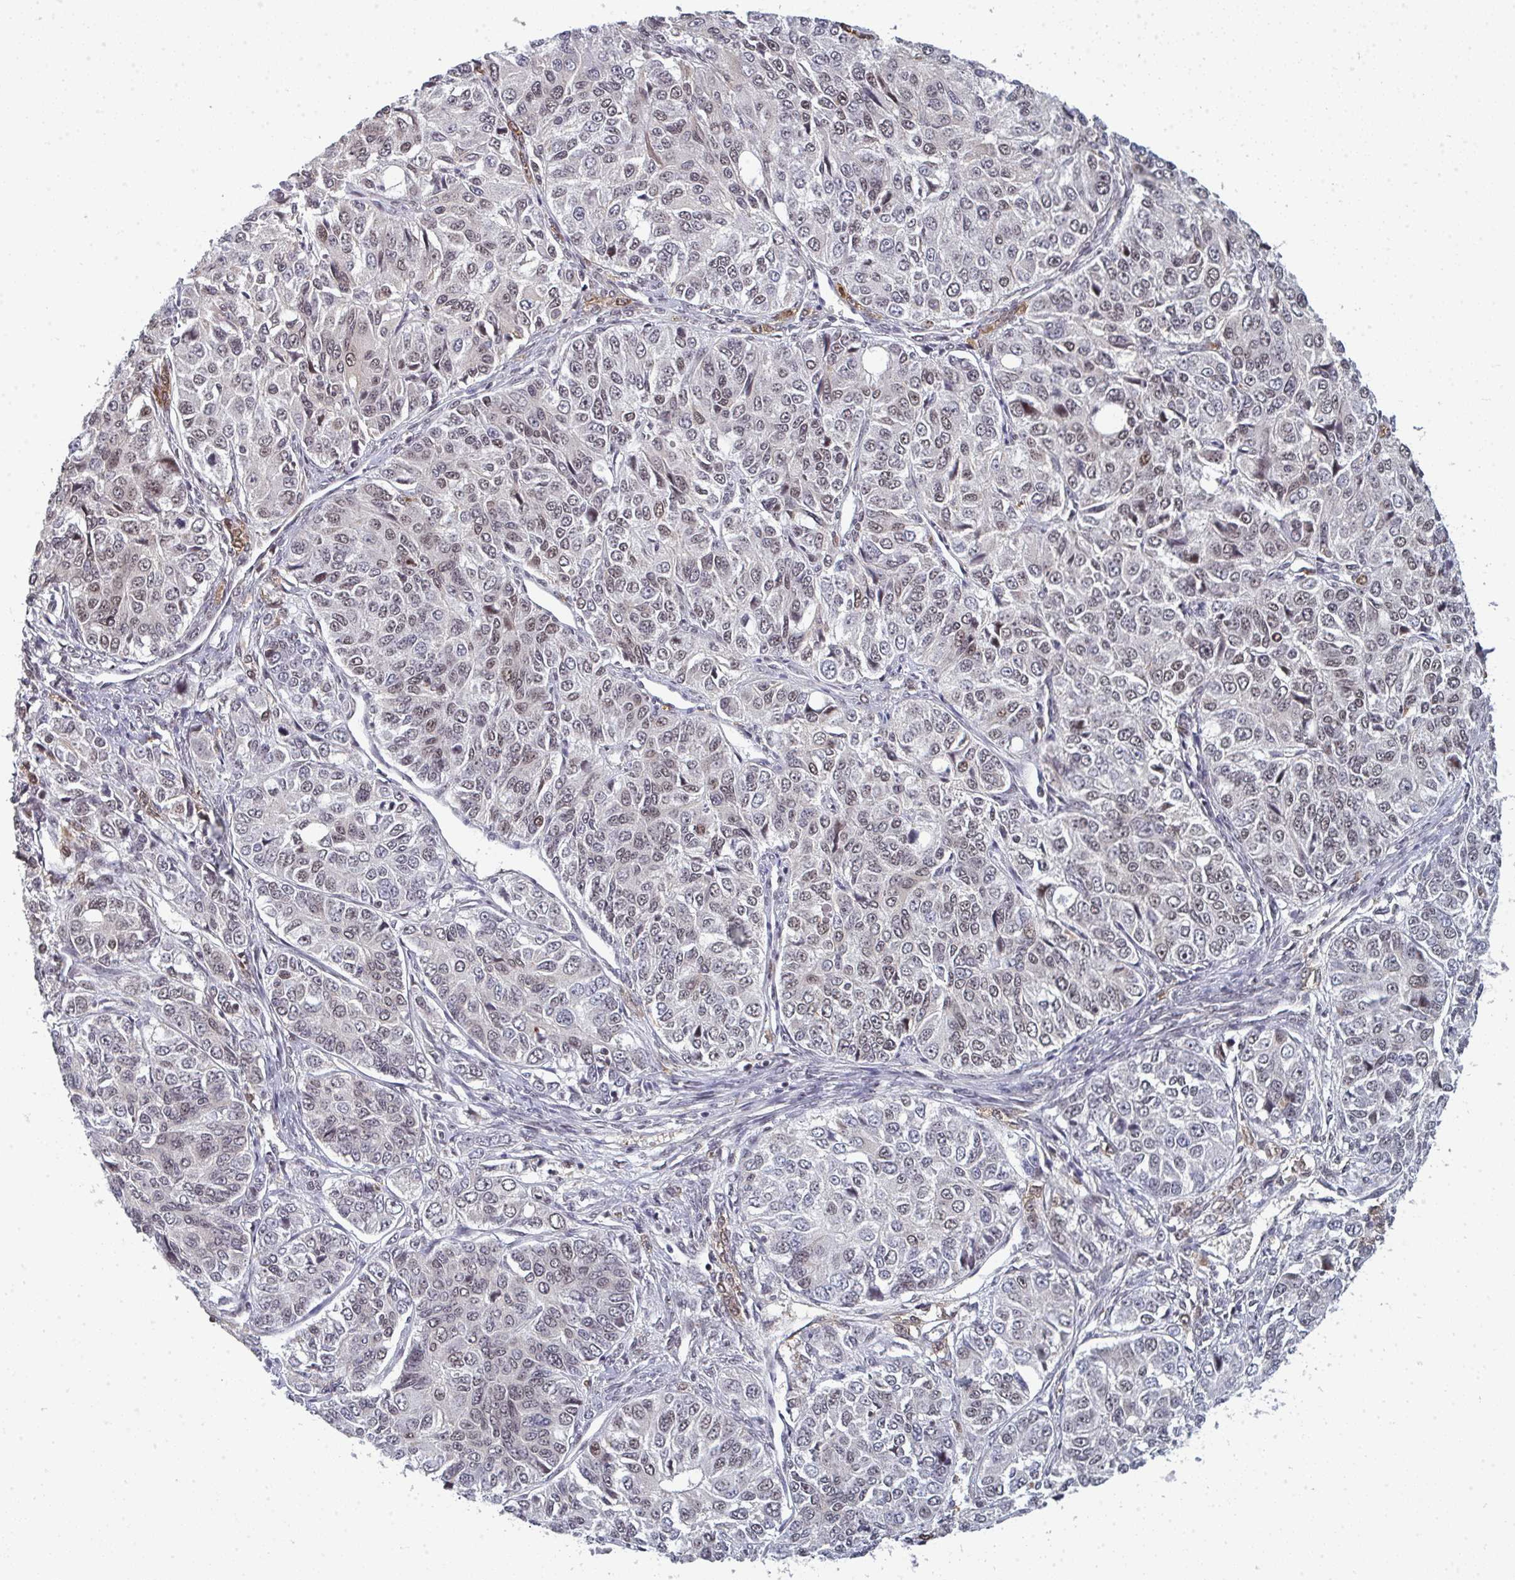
{"staining": {"intensity": "weak", "quantity": "25%-75%", "location": "nuclear"}, "tissue": "ovarian cancer", "cell_type": "Tumor cells", "image_type": "cancer", "snomed": [{"axis": "morphology", "description": "Carcinoma, endometroid"}, {"axis": "topography", "description": "Ovary"}], "caption": "Protein analysis of ovarian cancer tissue exhibits weak nuclear positivity in about 25%-75% of tumor cells.", "gene": "ATF1", "patient": {"sex": "female", "age": 51}}